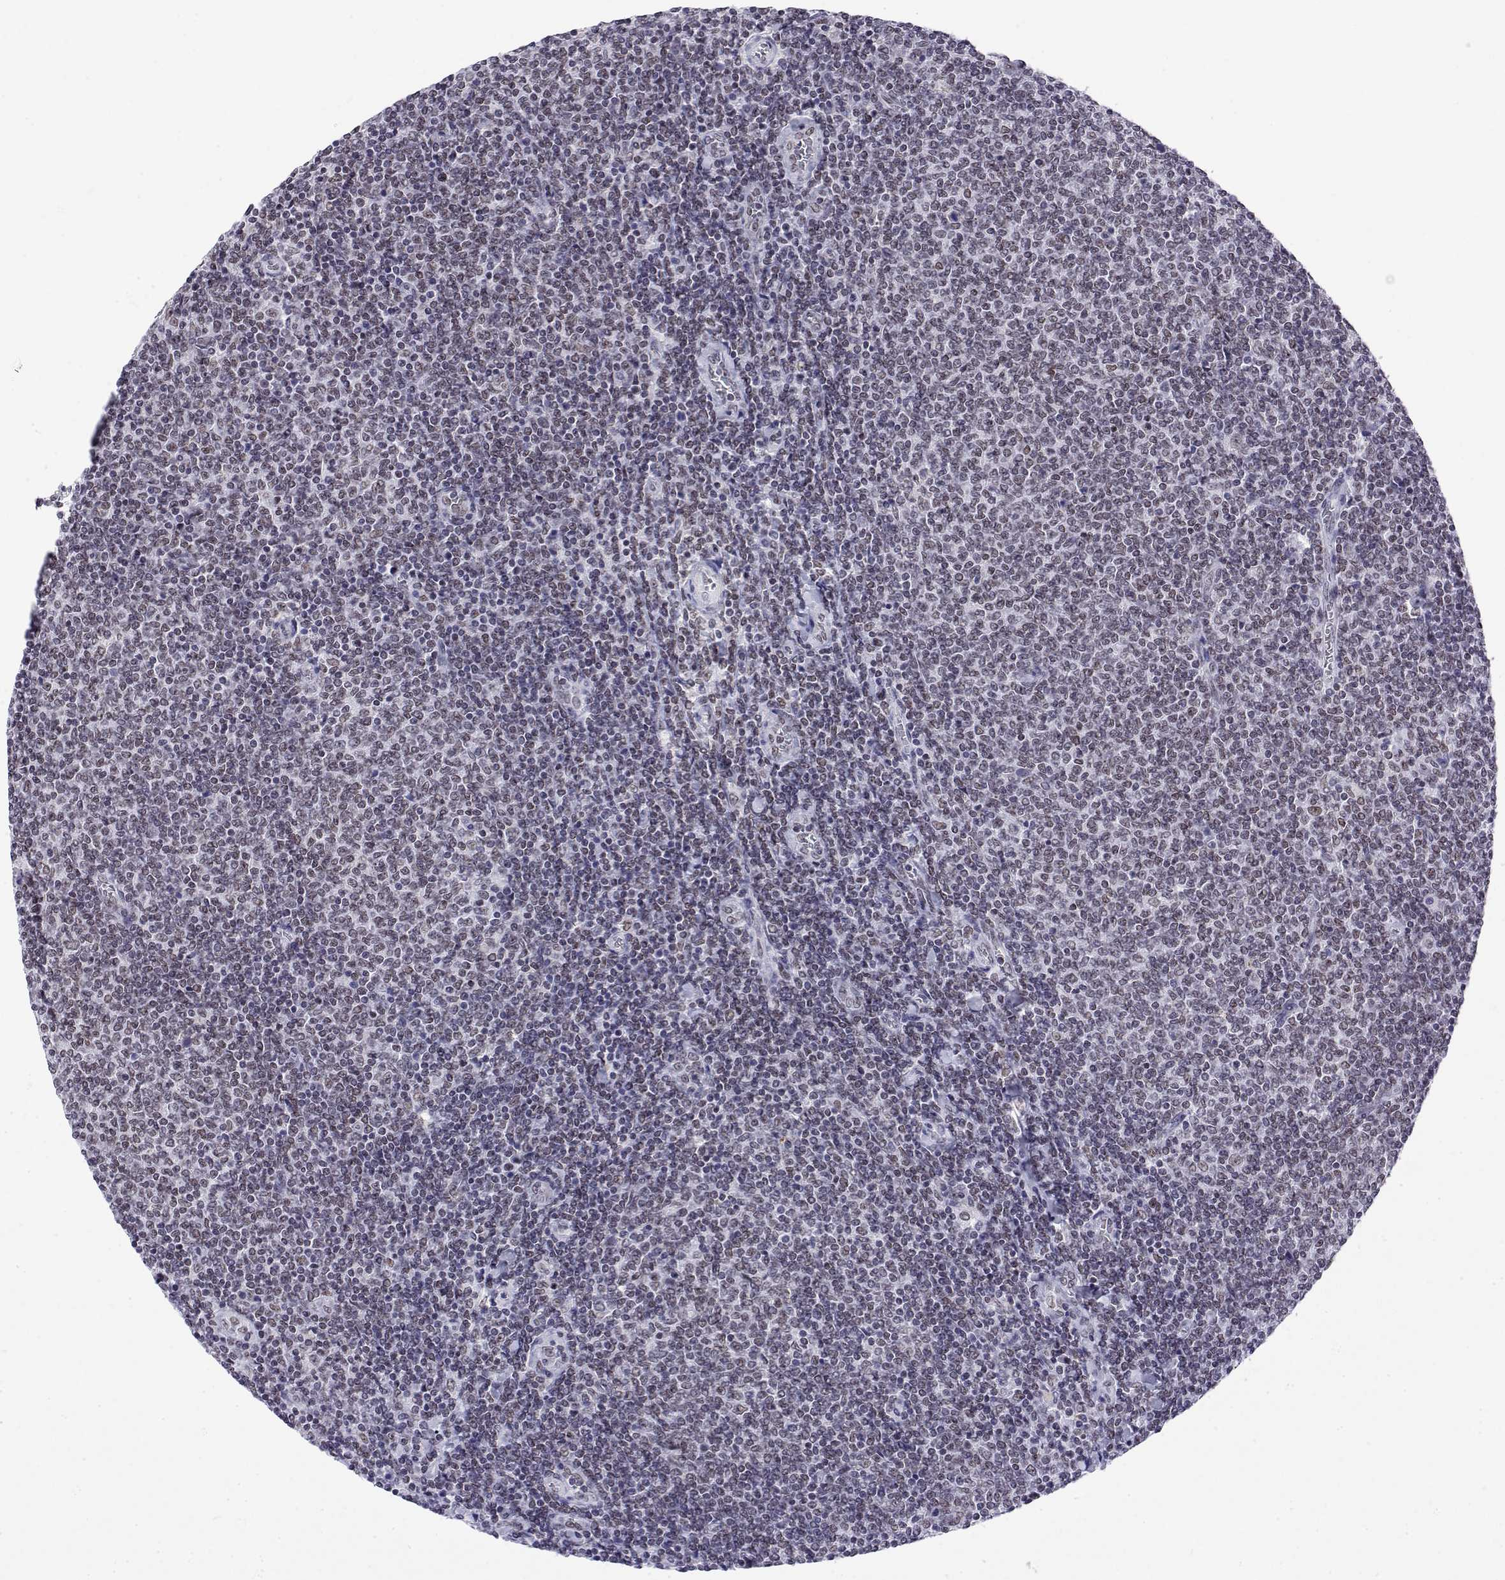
{"staining": {"intensity": "weak", "quantity": "25%-75%", "location": "cytoplasmic/membranous"}, "tissue": "lymphoma", "cell_type": "Tumor cells", "image_type": "cancer", "snomed": [{"axis": "morphology", "description": "Malignant lymphoma, non-Hodgkin's type, Low grade"}, {"axis": "topography", "description": "Lymph node"}], "caption": "Immunohistochemical staining of human lymphoma displays low levels of weak cytoplasmic/membranous protein positivity in approximately 25%-75% of tumor cells.", "gene": "POLDIP3", "patient": {"sex": "male", "age": 52}}